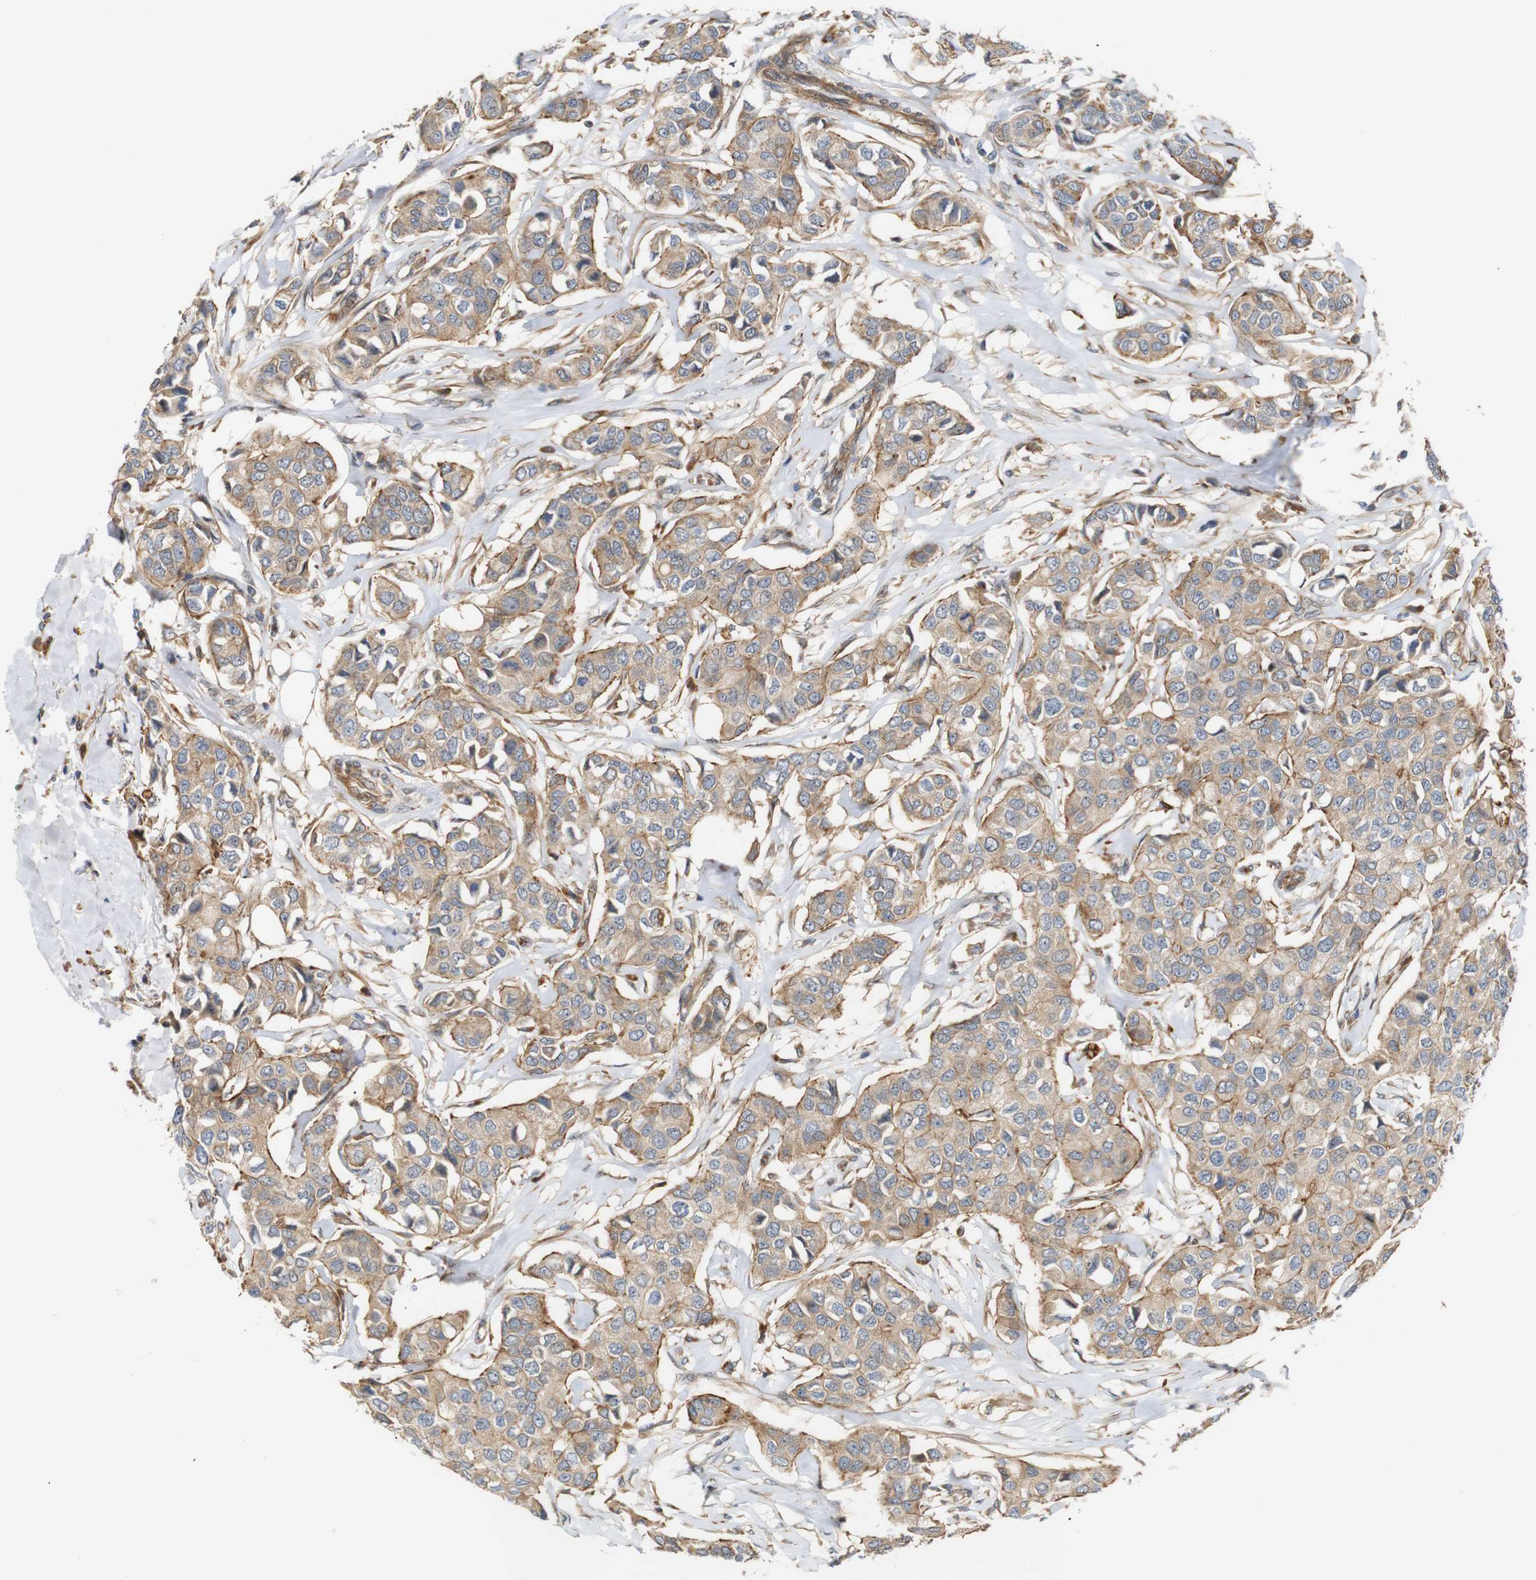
{"staining": {"intensity": "moderate", "quantity": ">75%", "location": "cytoplasmic/membranous"}, "tissue": "breast cancer", "cell_type": "Tumor cells", "image_type": "cancer", "snomed": [{"axis": "morphology", "description": "Duct carcinoma"}, {"axis": "topography", "description": "Breast"}], "caption": "Immunohistochemical staining of breast cancer exhibits moderate cytoplasmic/membranous protein expression in approximately >75% of tumor cells.", "gene": "RPTOR", "patient": {"sex": "female", "age": 80}}